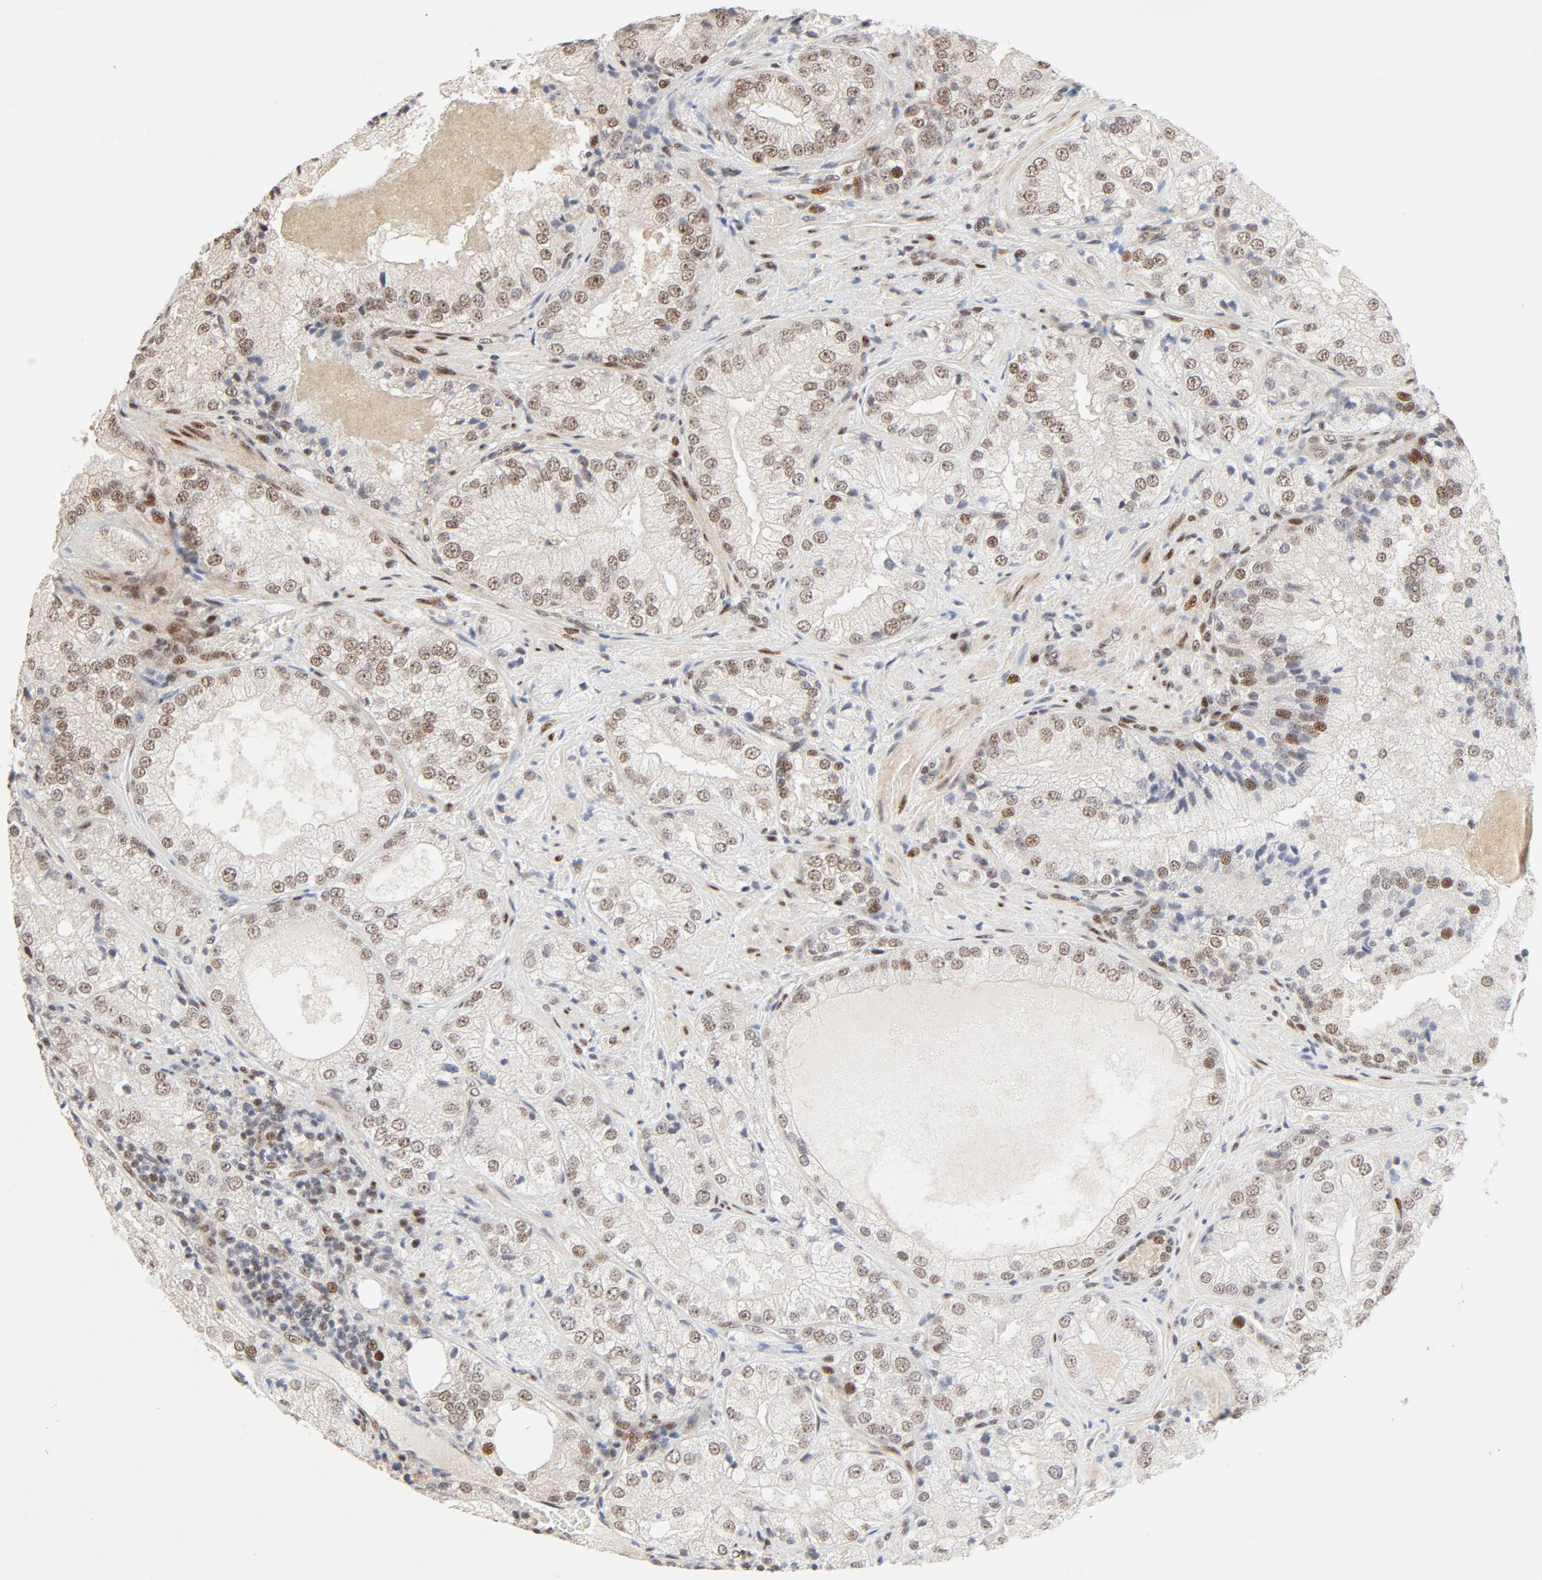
{"staining": {"intensity": "moderate", "quantity": ">75%", "location": "nuclear"}, "tissue": "prostate cancer", "cell_type": "Tumor cells", "image_type": "cancer", "snomed": [{"axis": "morphology", "description": "Adenocarcinoma, Low grade"}, {"axis": "topography", "description": "Prostate"}], "caption": "Low-grade adenocarcinoma (prostate) stained for a protein (brown) shows moderate nuclear positive expression in approximately >75% of tumor cells.", "gene": "GTF2I", "patient": {"sex": "male", "age": 60}}